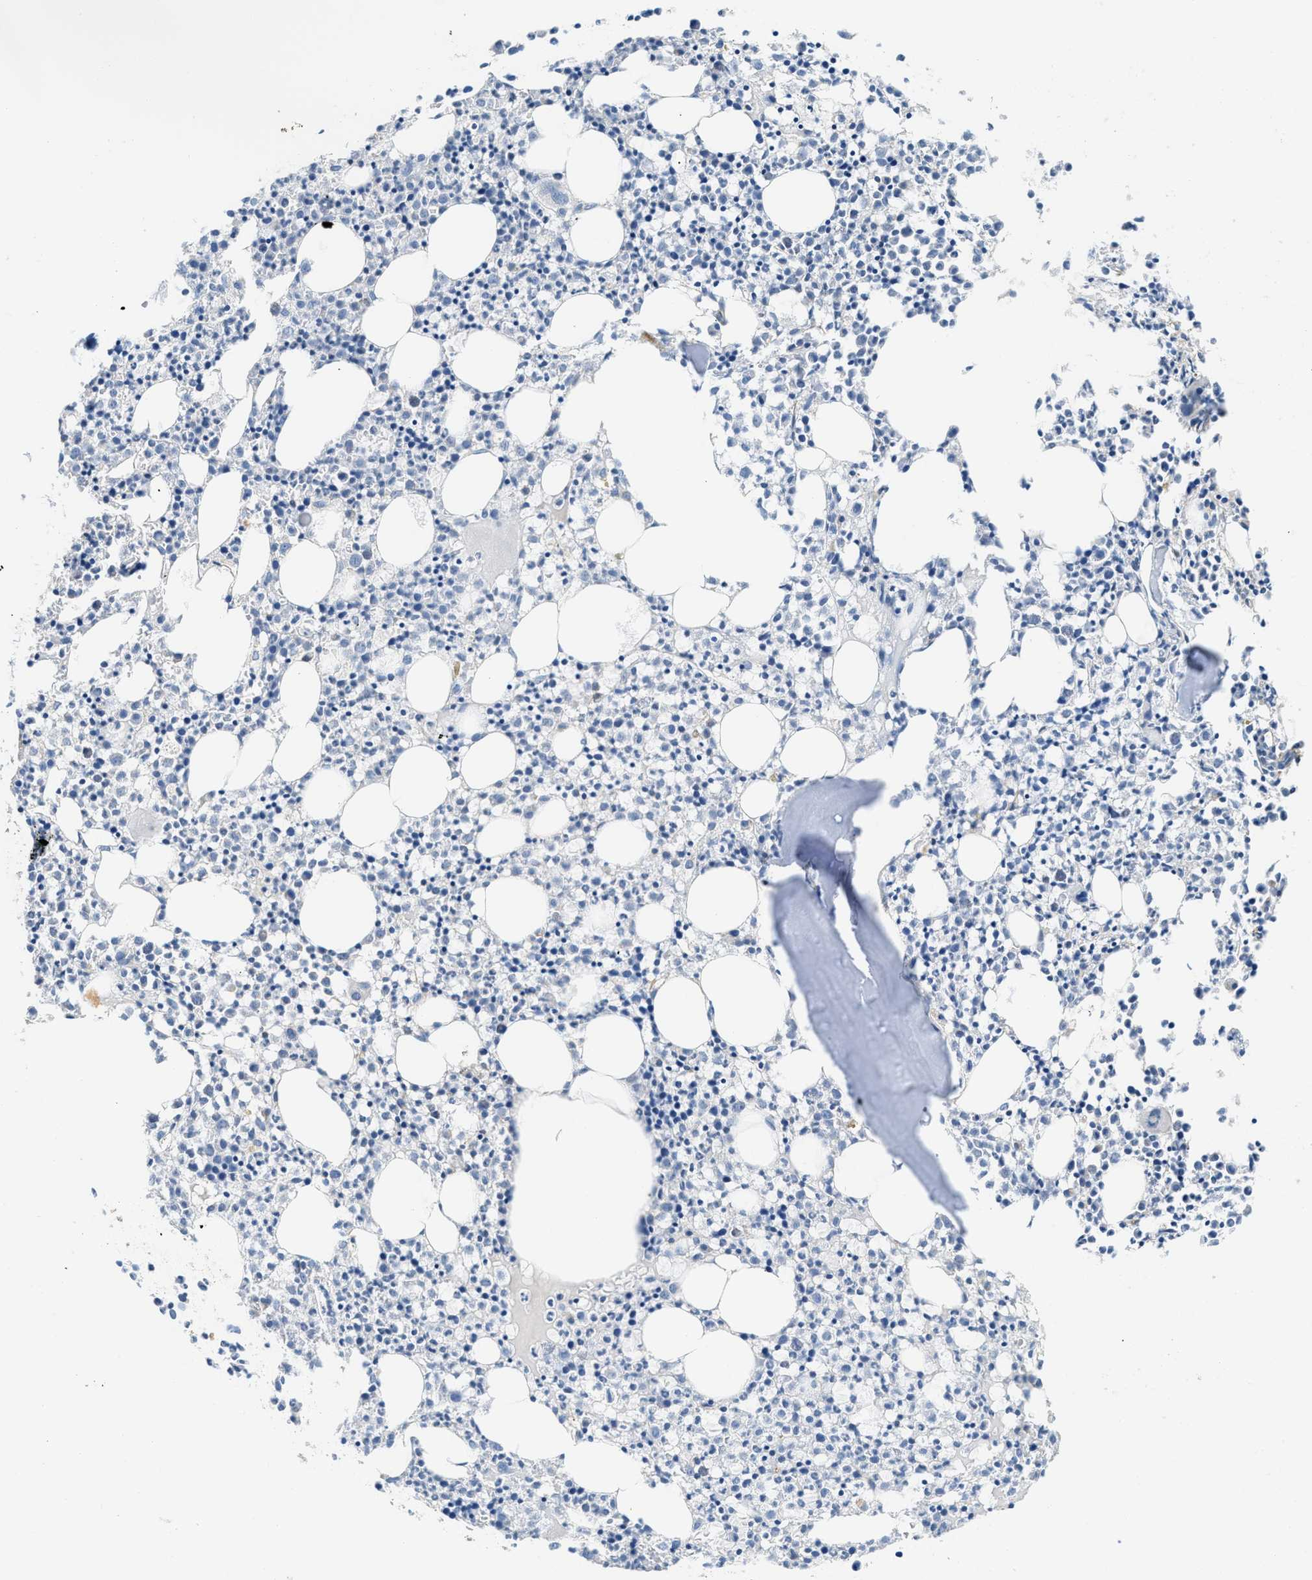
{"staining": {"intensity": "negative", "quantity": "none", "location": "none"}, "tissue": "bone marrow", "cell_type": "Hematopoietic cells", "image_type": "normal", "snomed": [{"axis": "morphology", "description": "Normal tissue, NOS"}, {"axis": "morphology", "description": "Inflammation, NOS"}, {"axis": "topography", "description": "Bone marrow"}], "caption": "The histopathology image reveals no staining of hematopoietic cells in normal bone marrow.", "gene": "GOT2", "patient": {"sex": "male", "age": 25}}